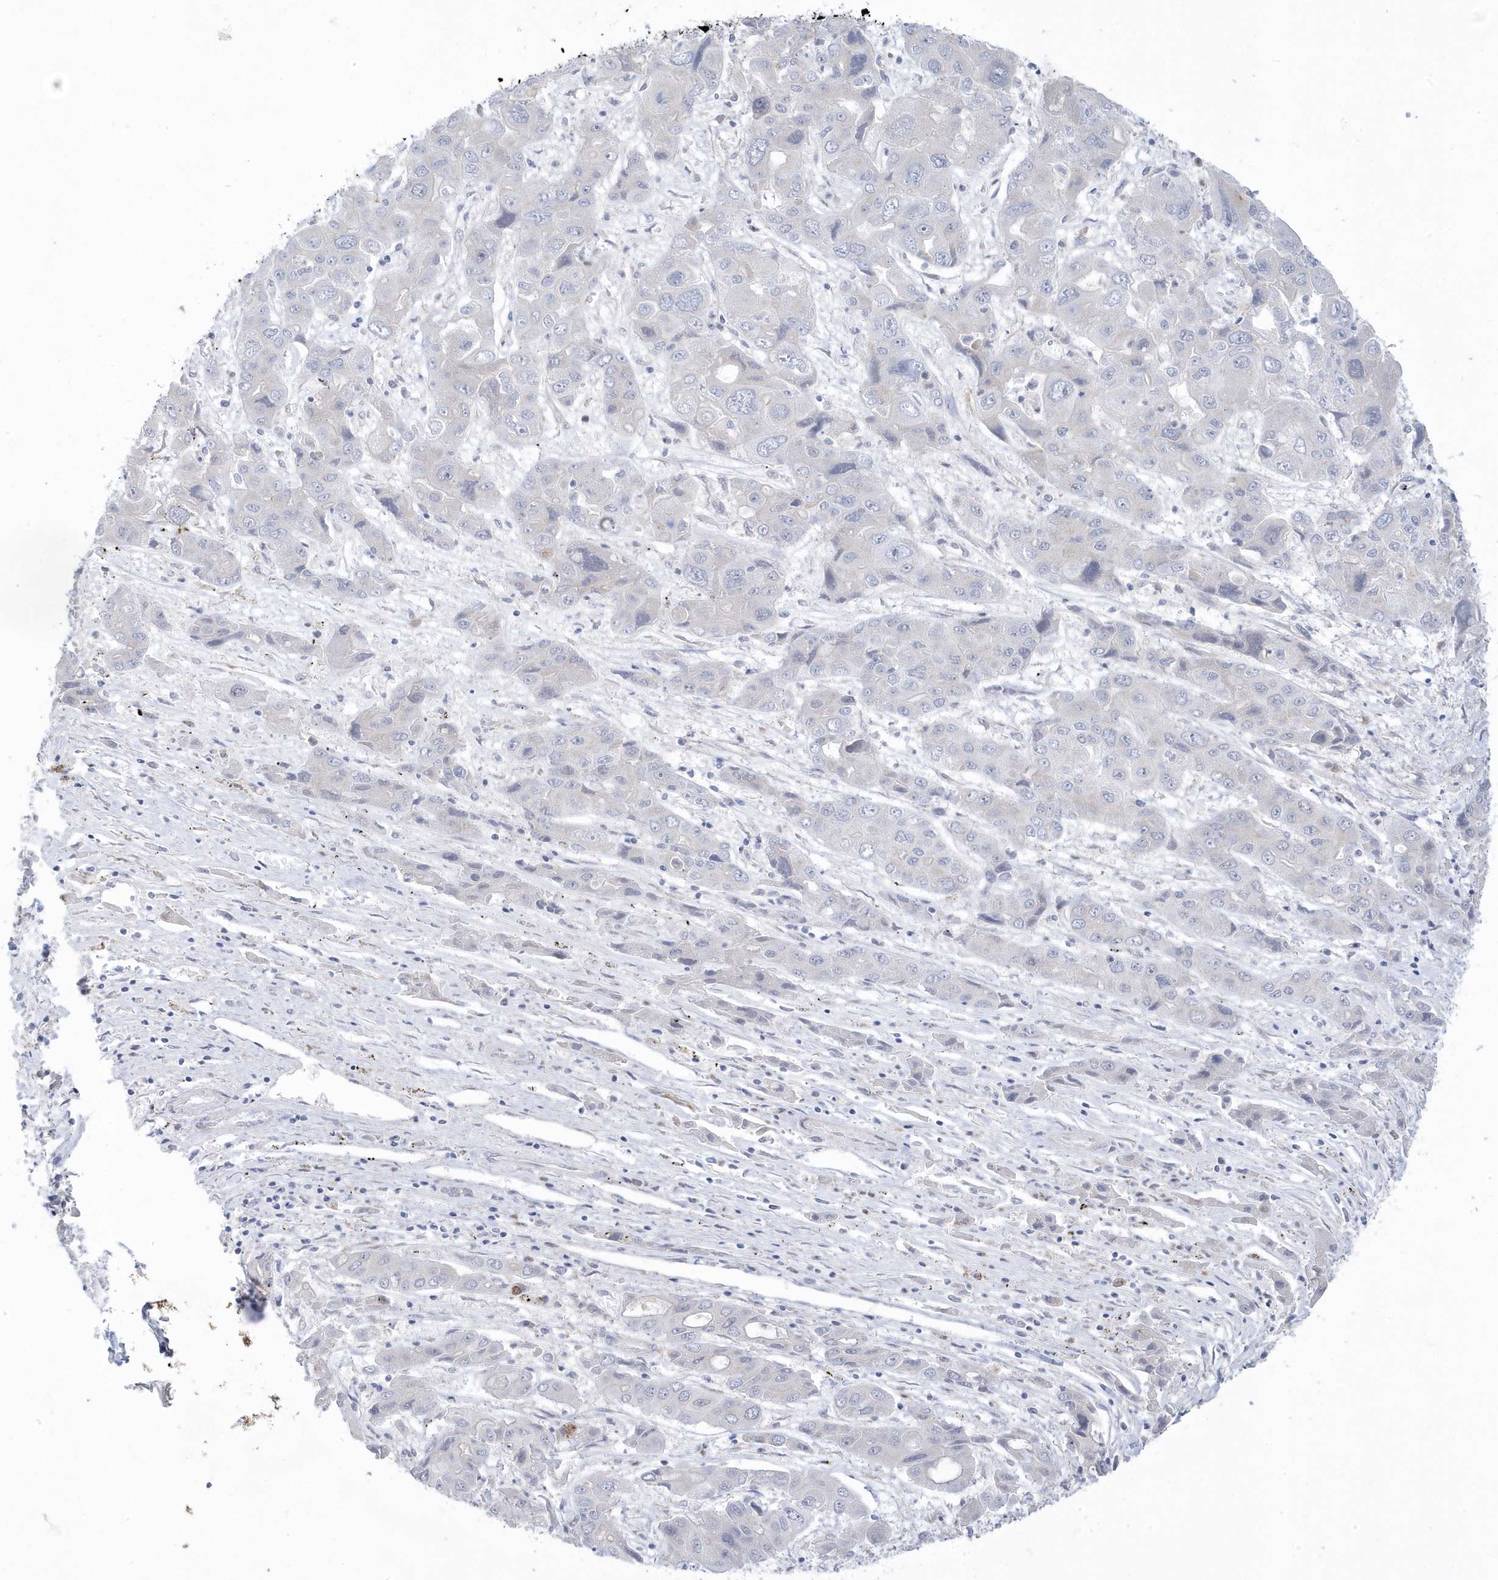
{"staining": {"intensity": "negative", "quantity": "none", "location": "none"}, "tissue": "liver cancer", "cell_type": "Tumor cells", "image_type": "cancer", "snomed": [{"axis": "morphology", "description": "Cholangiocarcinoma"}, {"axis": "topography", "description": "Liver"}], "caption": "Immunohistochemical staining of human liver cancer displays no significant expression in tumor cells.", "gene": "ANAPC1", "patient": {"sex": "male", "age": 67}}